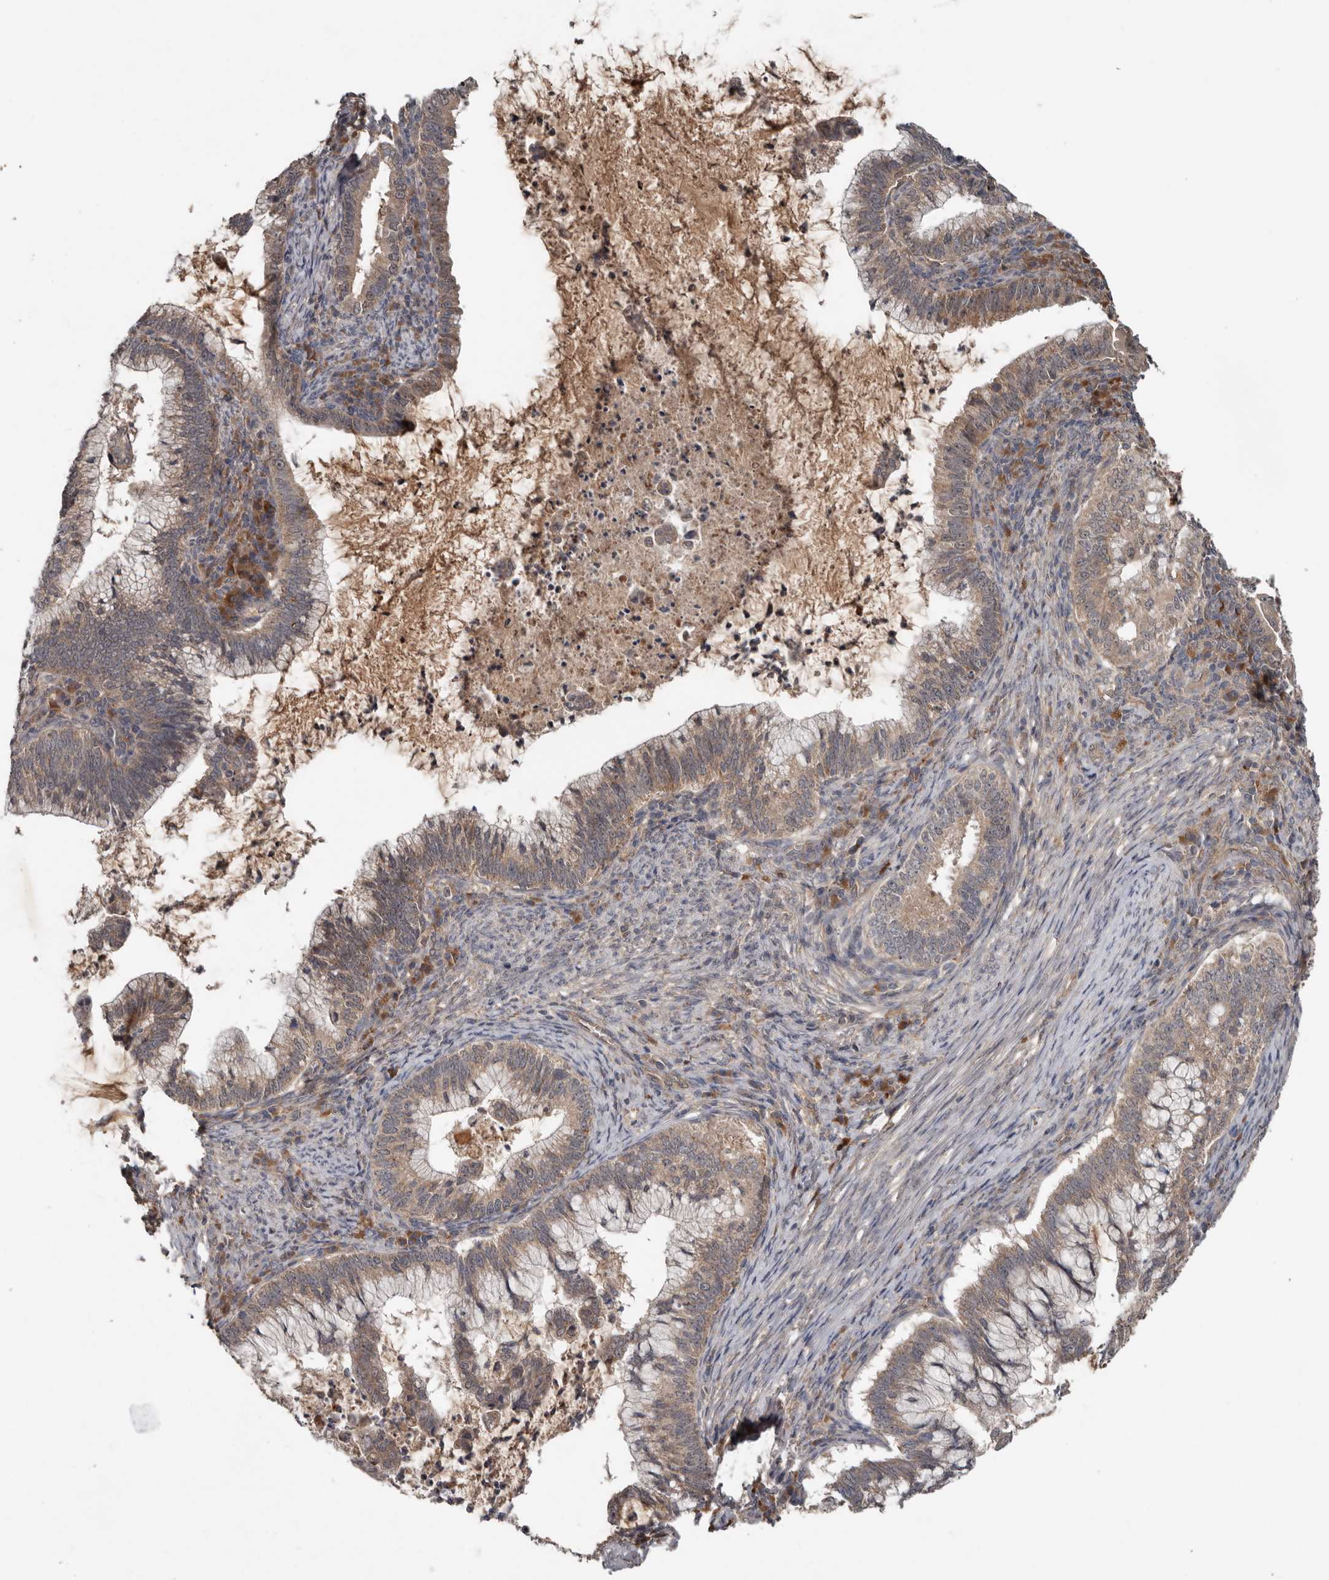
{"staining": {"intensity": "weak", "quantity": "25%-75%", "location": "cytoplasmic/membranous"}, "tissue": "cervical cancer", "cell_type": "Tumor cells", "image_type": "cancer", "snomed": [{"axis": "morphology", "description": "Adenocarcinoma, NOS"}, {"axis": "topography", "description": "Cervix"}], "caption": "Human cervical cancer (adenocarcinoma) stained for a protein (brown) demonstrates weak cytoplasmic/membranous positive expression in about 25%-75% of tumor cells.", "gene": "DNAJB4", "patient": {"sex": "female", "age": 36}}